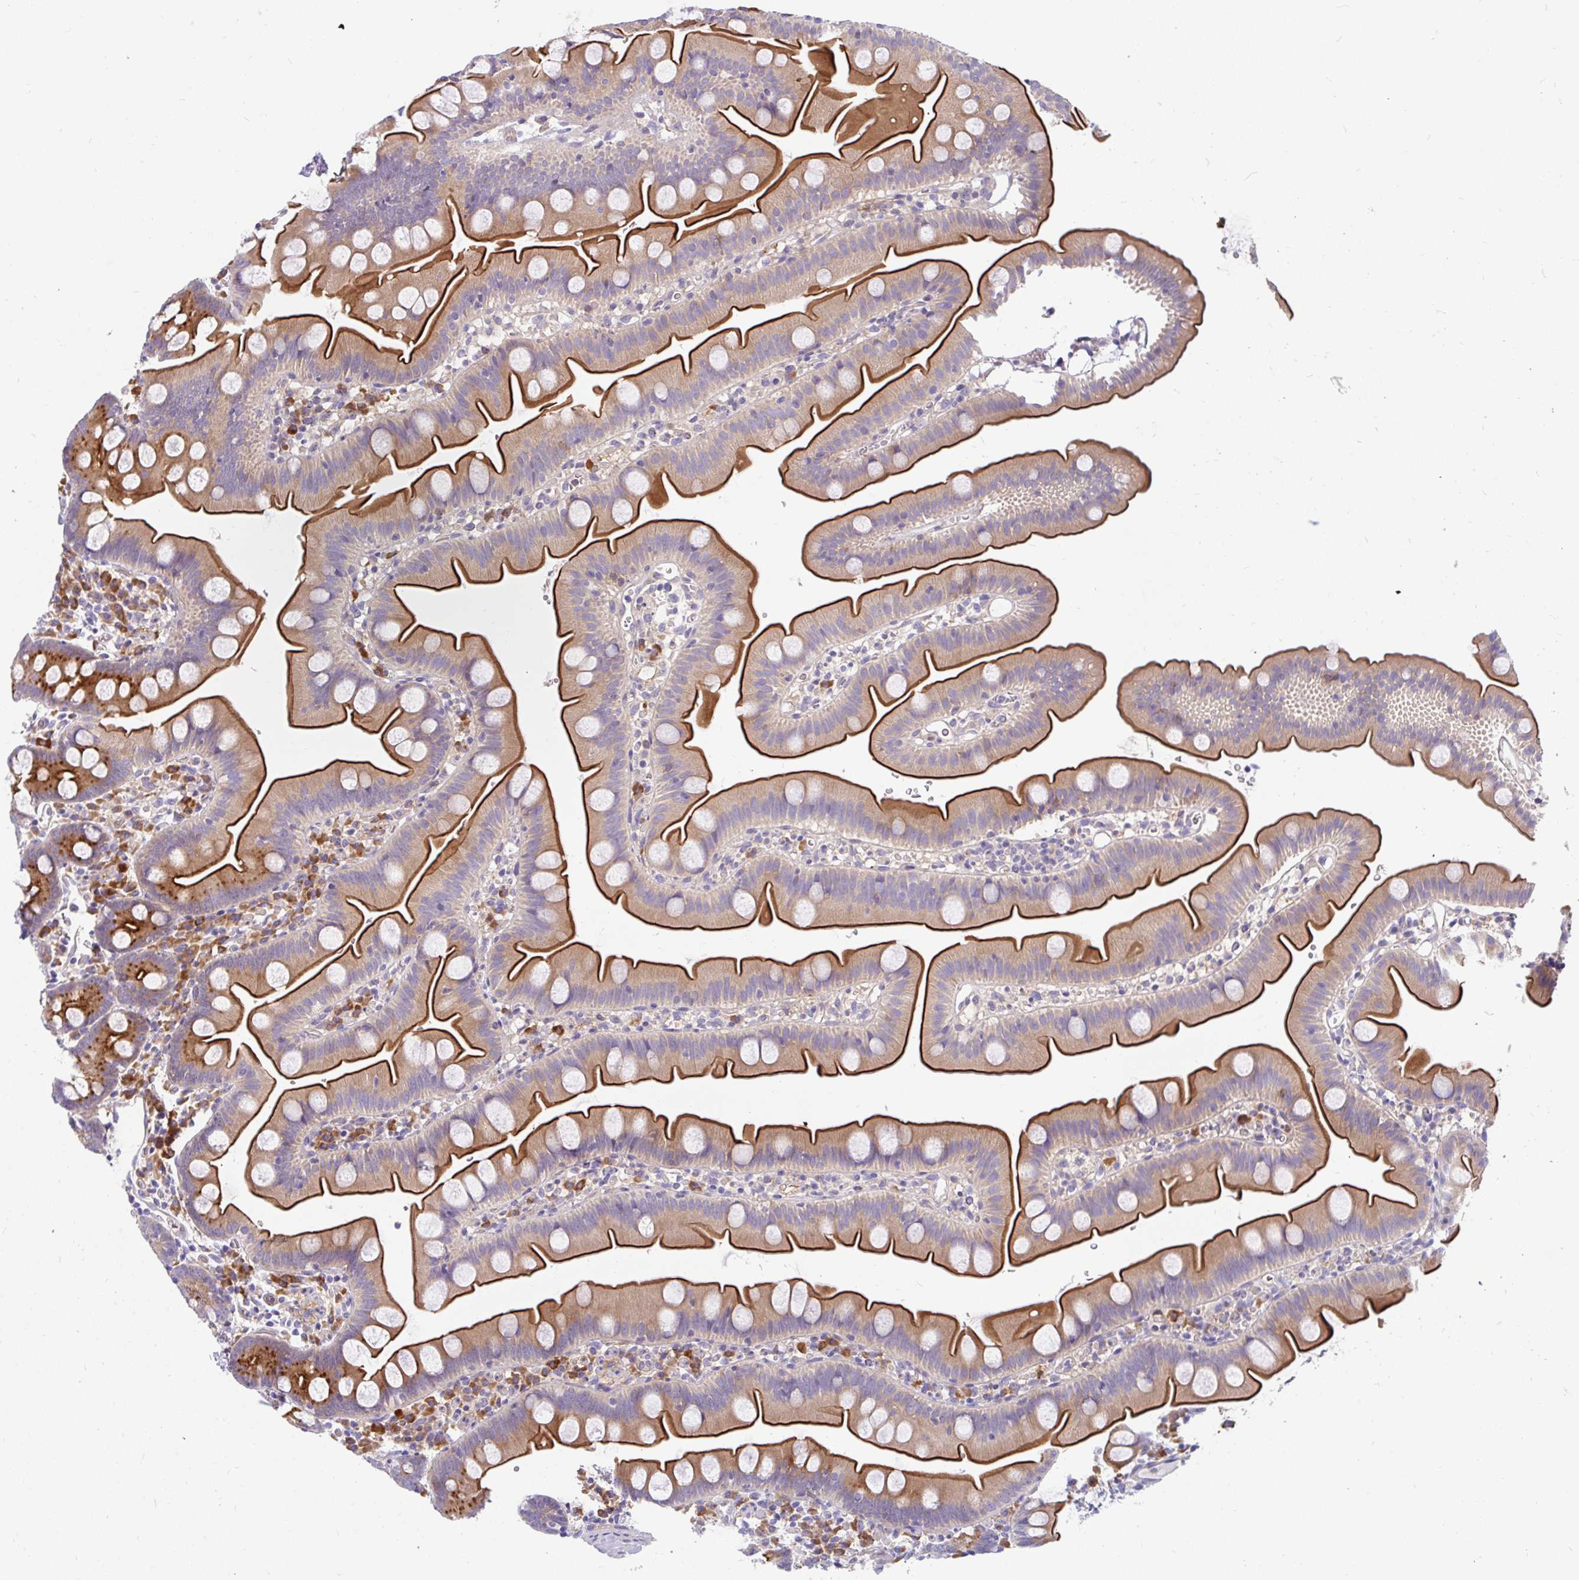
{"staining": {"intensity": "strong", "quantity": ">75%", "location": "cytoplasmic/membranous"}, "tissue": "small intestine", "cell_type": "Glandular cells", "image_type": "normal", "snomed": [{"axis": "morphology", "description": "Normal tissue, NOS"}, {"axis": "topography", "description": "Small intestine"}], "caption": "This histopathology image exhibits immunohistochemistry (IHC) staining of benign human small intestine, with high strong cytoplasmic/membranous staining in approximately >75% of glandular cells.", "gene": "LRRC26", "patient": {"sex": "female", "age": 68}}